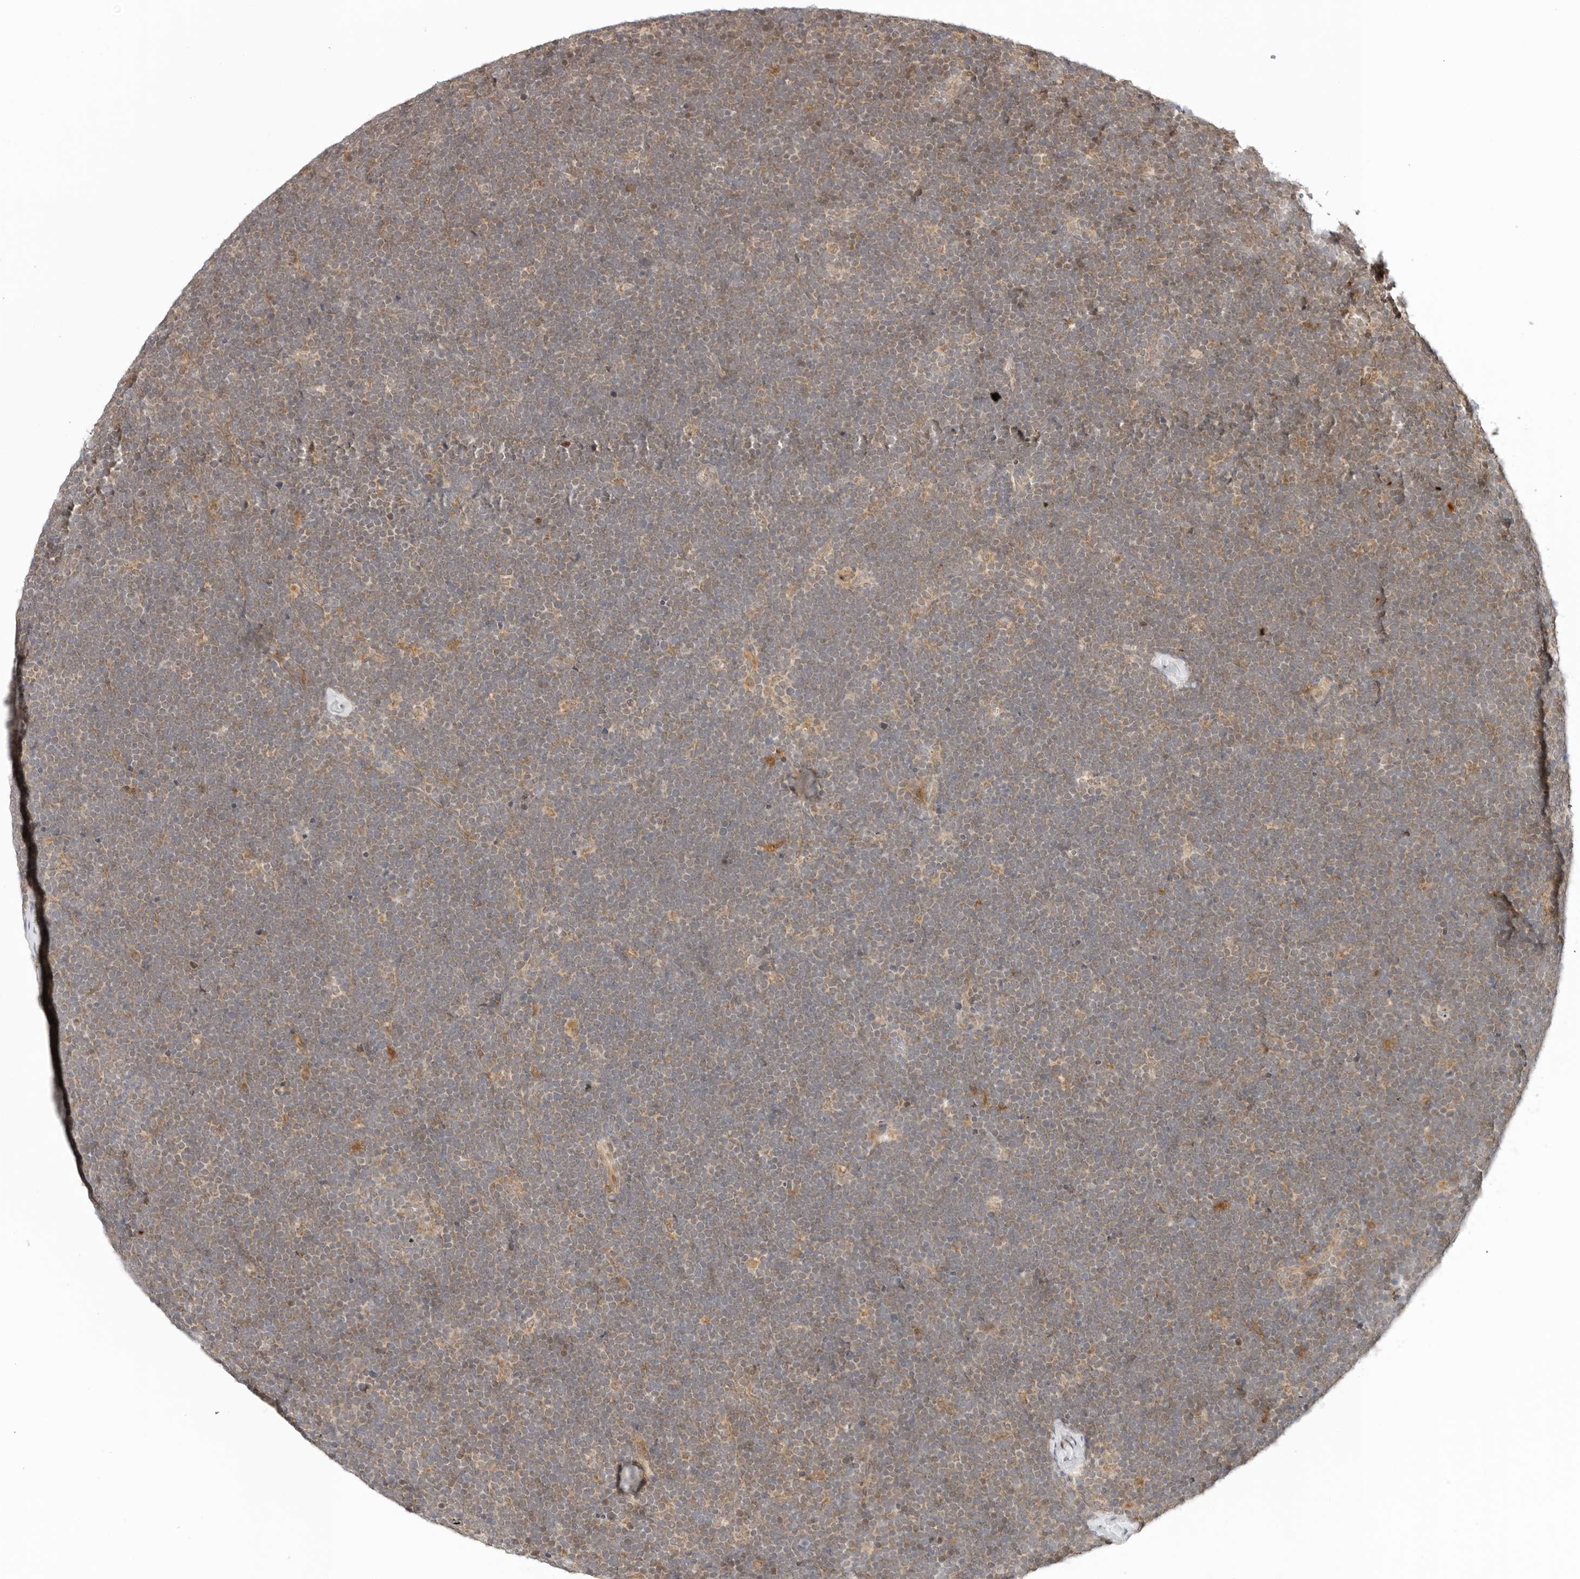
{"staining": {"intensity": "negative", "quantity": "none", "location": "none"}, "tissue": "lymphoma", "cell_type": "Tumor cells", "image_type": "cancer", "snomed": [{"axis": "morphology", "description": "Malignant lymphoma, non-Hodgkin's type, High grade"}, {"axis": "topography", "description": "Lymph node"}], "caption": "DAB (3,3'-diaminobenzidine) immunohistochemical staining of human lymphoma shows no significant positivity in tumor cells.", "gene": "RC3H1", "patient": {"sex": "male", "age": 13}}